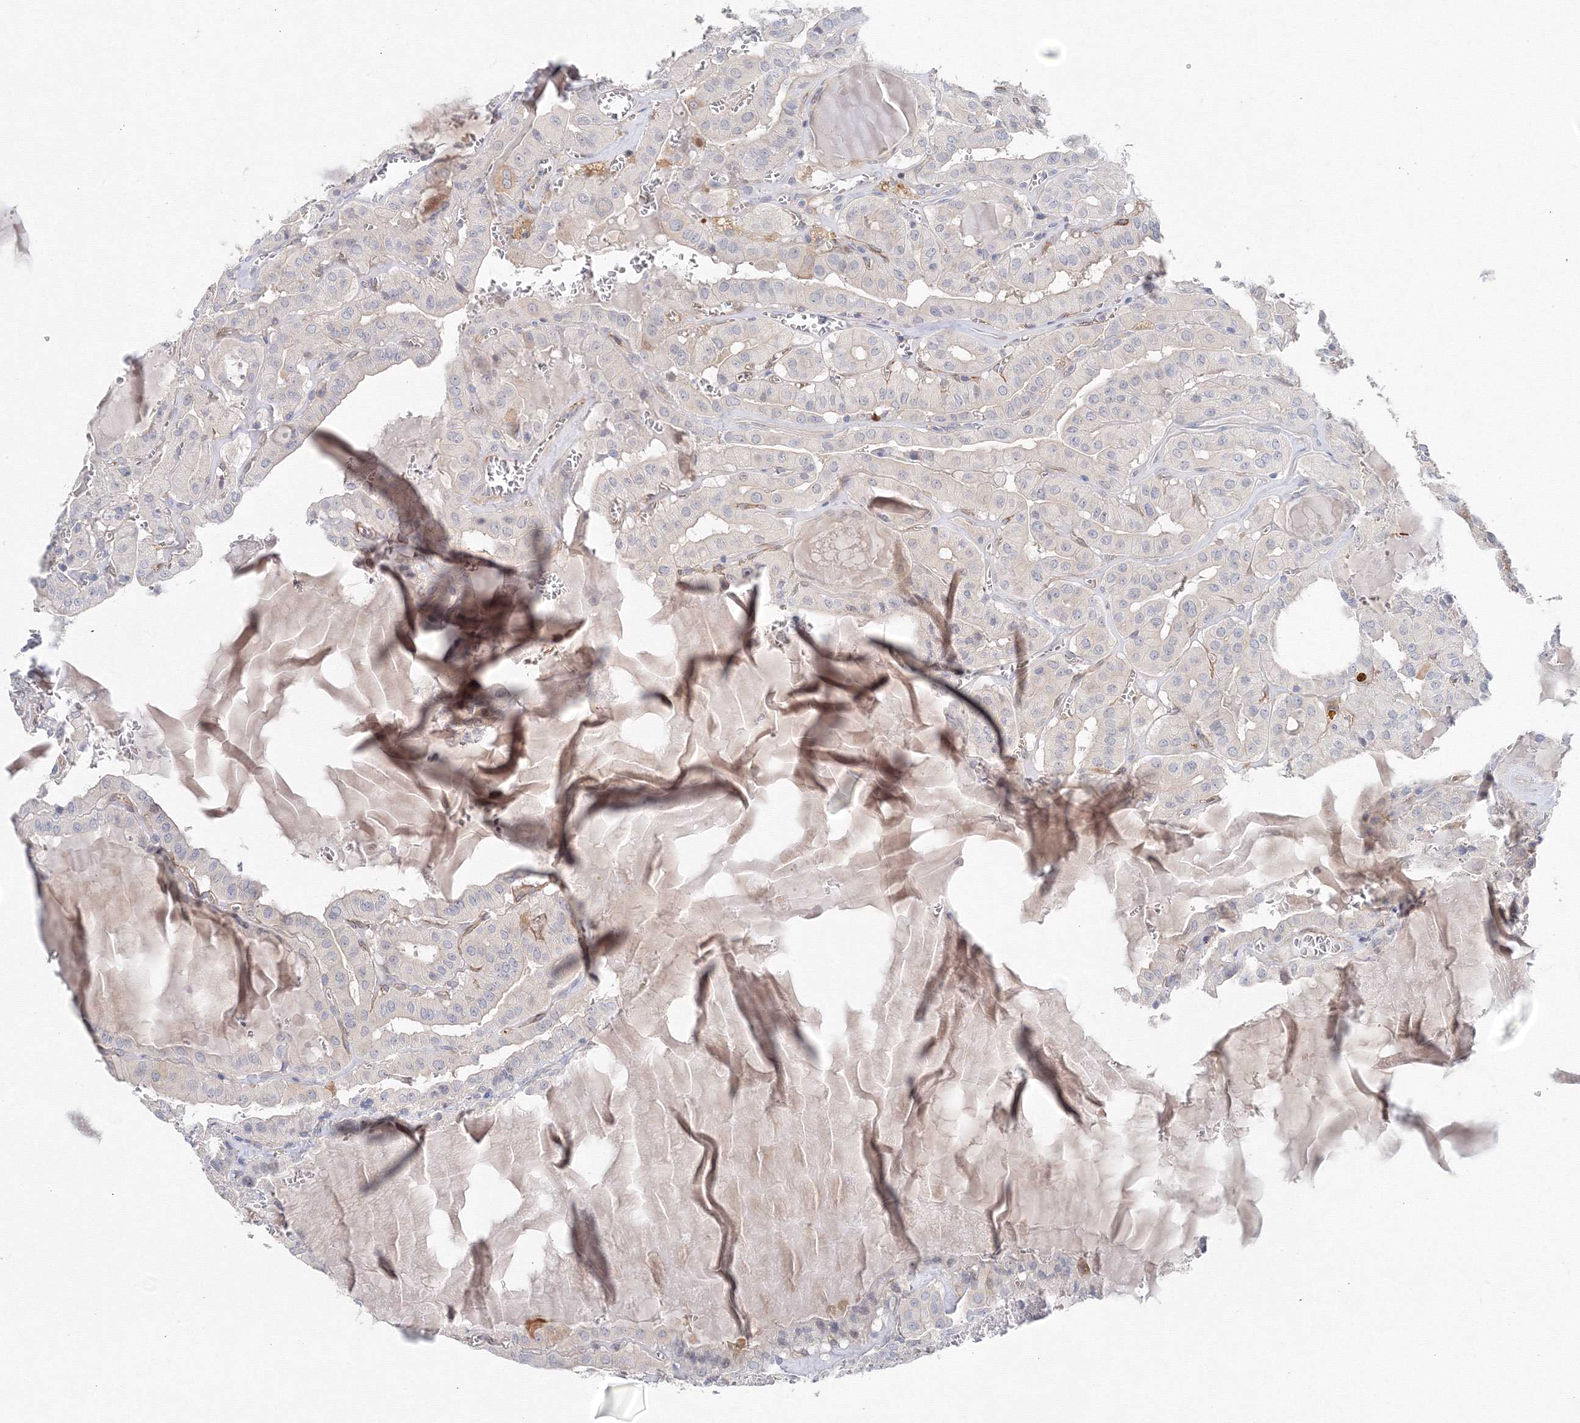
{"staining": {"intensity": "moderate", "quantity": "<25%", "location": "cytoplasmic/membranous"}, "tissue": "thyroid cancer", "cell_type": "Tumor cells", "image_type": "cancer", "snomed": [{"axis": "morphology", "description": "Papillary adenocarcinoma, NOS"}, {"axis": "topography", "description": "Thyroid gland"}], "caption": "About <25% of tumor cells in thyroid cancer (papillary adenocarcinoma) exhibit moderate cytoplasmic/membranous protein staining as visualized by brown immunohistochemical staining.", "gene": "DIS3L2", "patient": {"sex": "male", "age": 52}}